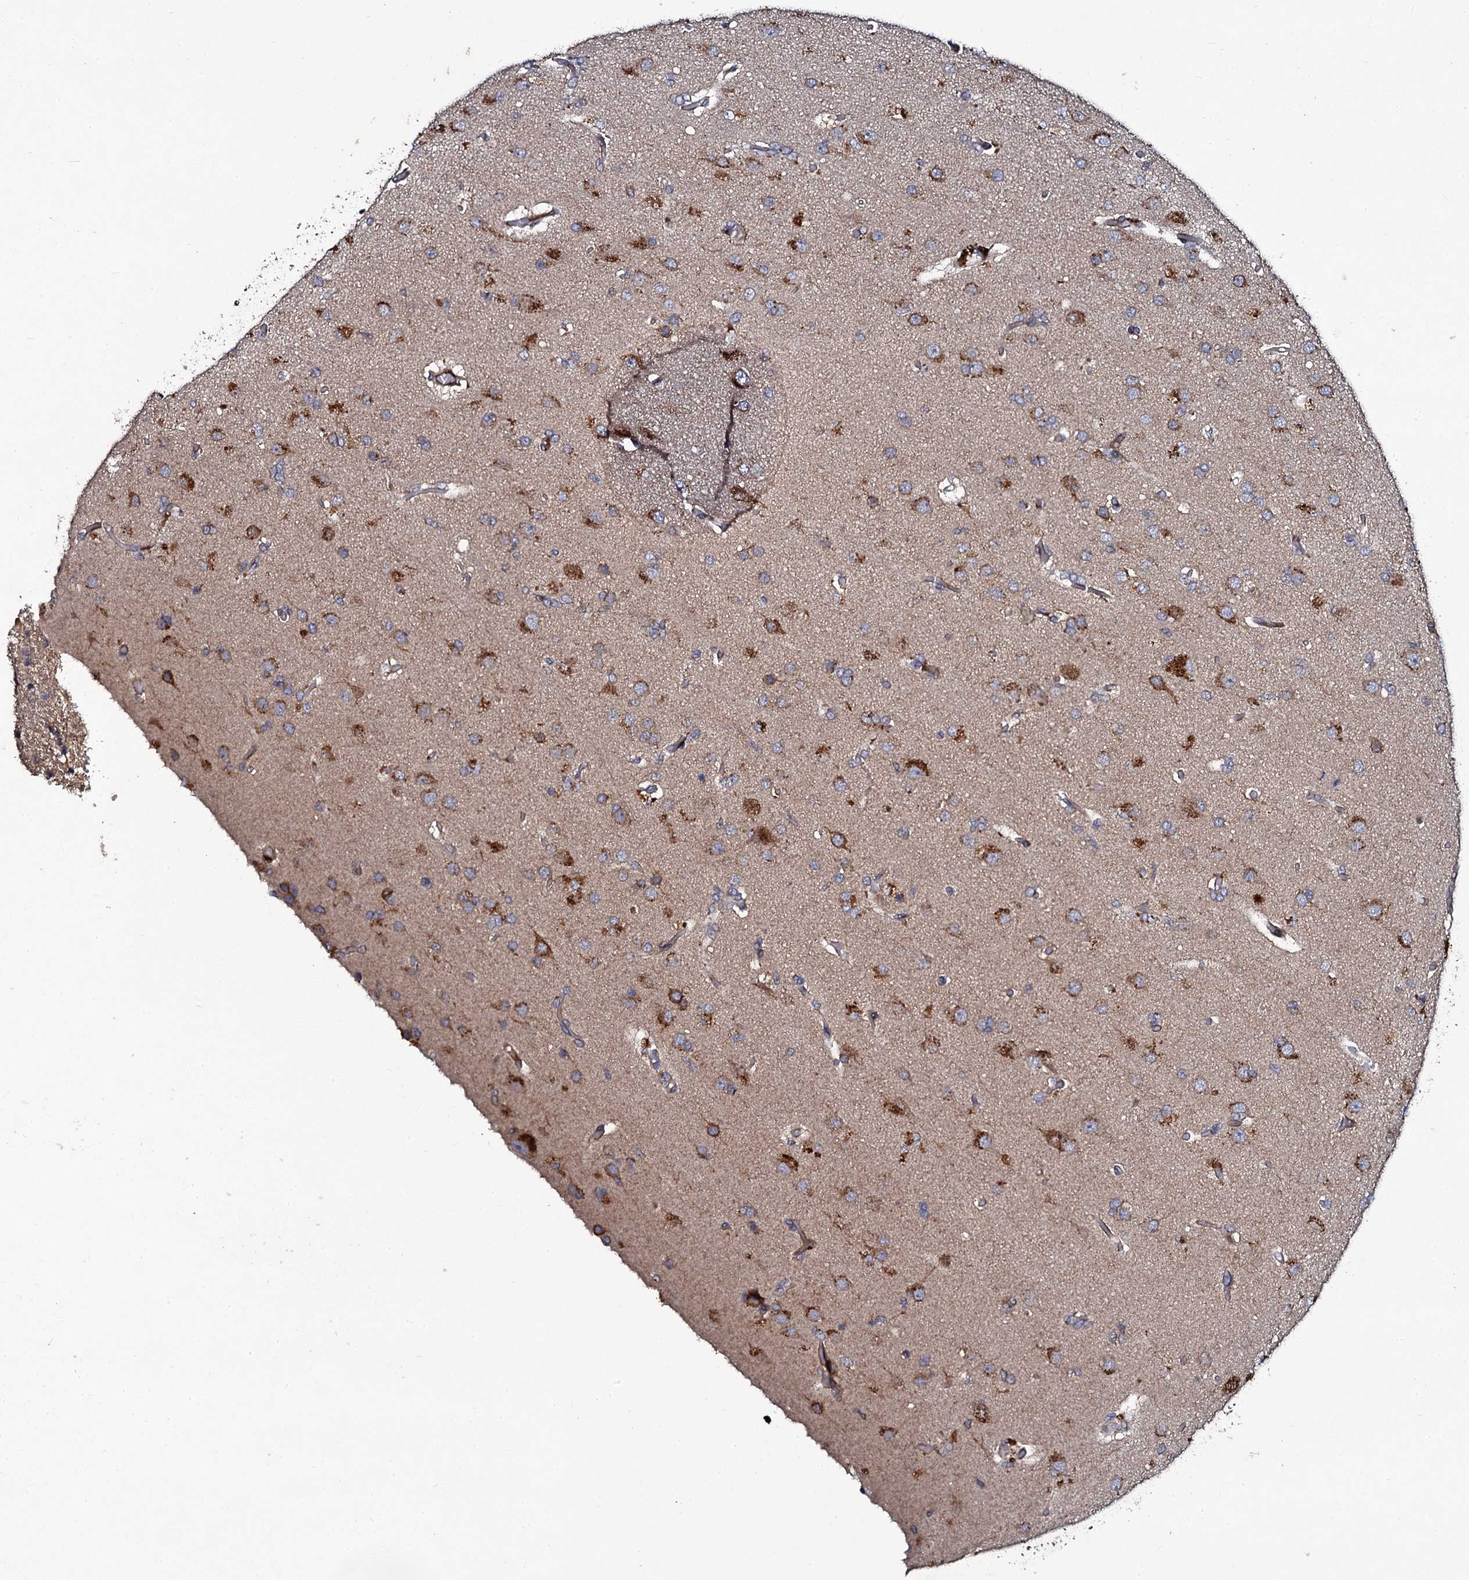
{"staining": {"intensity": "moderate", "quantity": "<25%", "location": "cytoplasmic/membranous"}, "tissue": "glioma", "cell_type": "Tumor cells", "image_type": "cancer", "snomed": [{"axis": "morphology", "description": "Glioma, malignant, High grade"}, {"axis": "topography", "description": "Brain"}], "caption": "Moderate cytoplasmic/membranous positivity is appreciated in about <25% of tumor cells in glioma.", "gene": "LRRC28", "patient": {"sex": "female", "age": 74}}